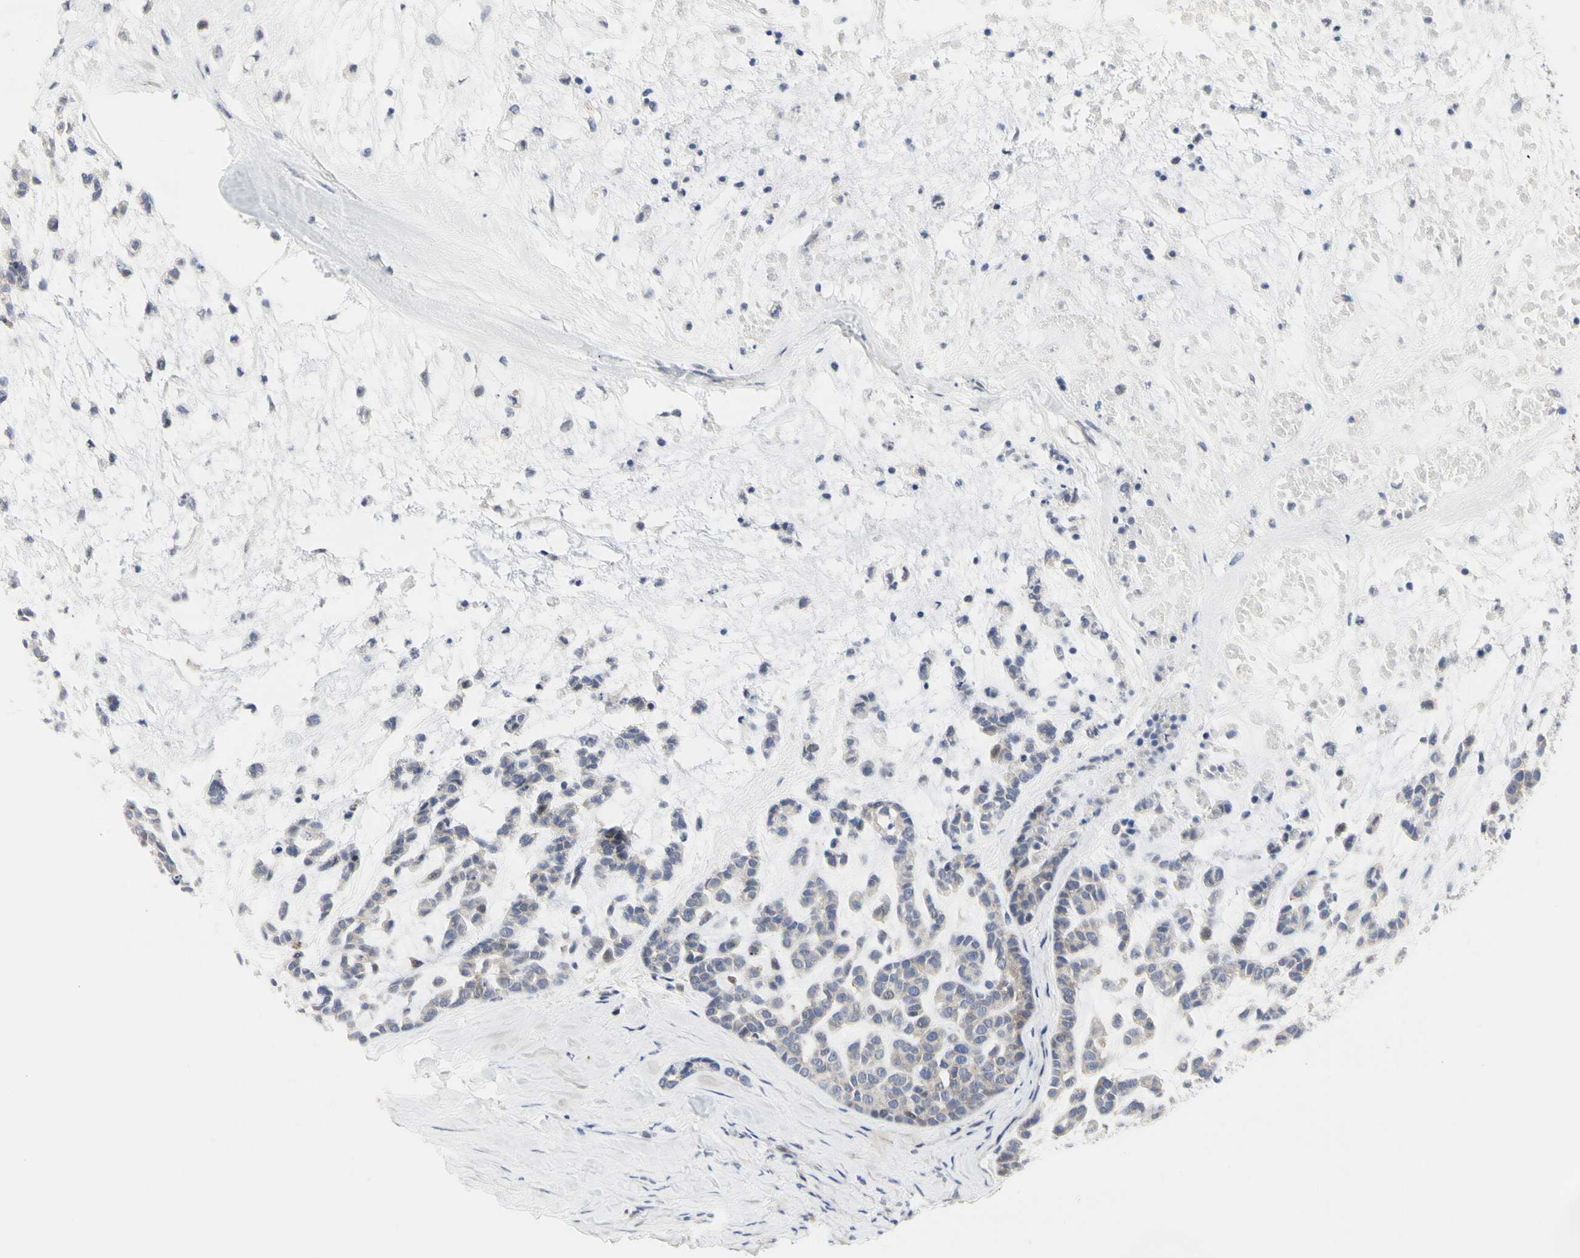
{"staining": {"intensity": "weak", "quantity": "25%-75%", "location": "cytoplasmic/membranous"}, "tissue": "head and neck cancer", "cell_type": "Tumor cells", "image_type": "cancer", "snomed": [{"axis": "morphology", "description": "Adenocarcinoma, NOS"}, {"axis": "morphology", "description": "Adenoma, NOS"}, {"axis": "topography", "description": "Head-Neck"}], "caption": "A low amount of weak cytoplasmic/membranous staining is present in about 25%-75% of tumor cells in head and neck cancer (adenocarcinoma) tissue.", "gene": "SHANK2", "patient": {"sex": "female", "age": 55}}